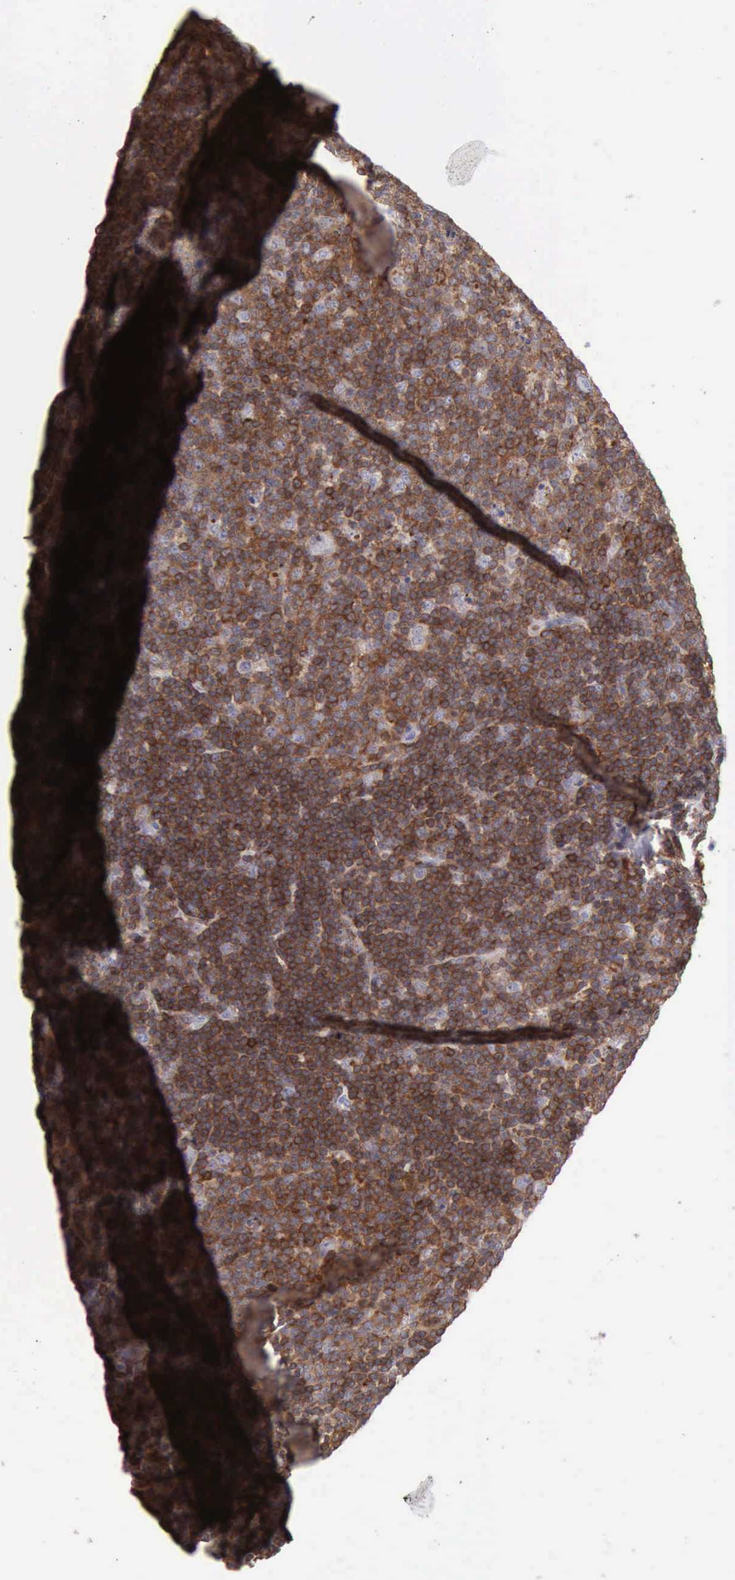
{"staining": {"intensity": "strong", "quantity": ">75%", "location": "cytoplasmic/membranous"}, "tissue": "lymphoma", "cell_type": "Tumor cells", "image_type": "cancer", "snomed": [{"axis": "morphology", "description": "Malignant lymphoma, non-Hodgkin's type, Low grade"}, {"axis": "topography", "description": "Lymph node"}], "caption": "Immunohistochemistry image of low-grade malignant lymphoma, non-Hodgkin's type stained for a protein (brown), which exhibits high levels of strong cytoplasmic/membranous expression in approximately >75% of tumor cells.", "gene": "SASH3", "patient": {"sex": "male", "age": 74}}